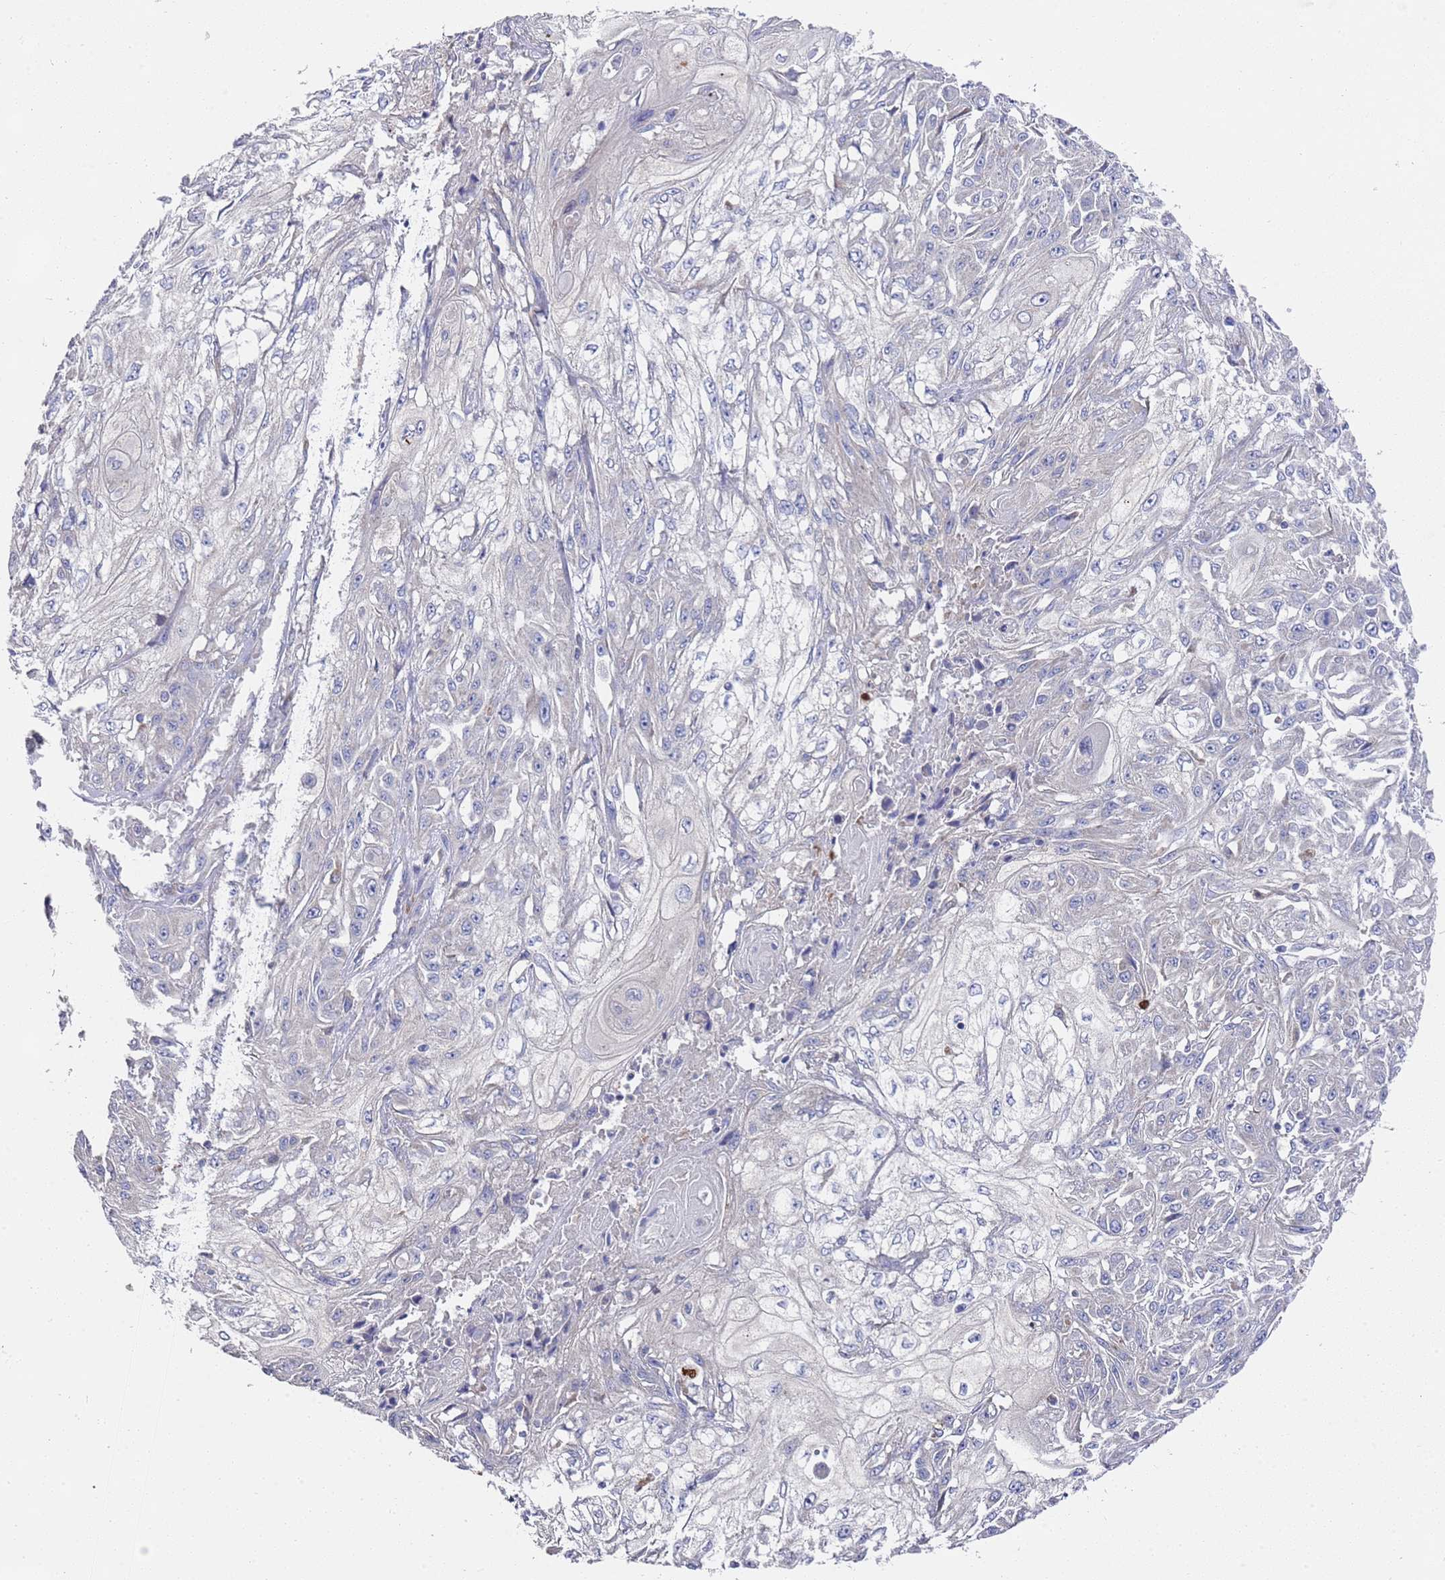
{"staining": {"intensity": "negative", "quantity": "none", "location": "none"}, "tissue": "skin cancer", "cell_type": "Tumor cells", "image_type": "cancer", "snomed": [{"axis": "morphology", "description": "Squamous cell carcinoma, NOS"}, {"axis": "morphology", "description": "Squamous cell carcinoma, metastatic, NOS"}, {"axis": "topography", "description": "Skin"}, {"axis": "topography", "description": "Lymph node"}], "caption": "The micrograph exhibits no staining of tumor cells in skin cancer (metastatic squamous cell carcinoma).", "gene": "NPEPPS", "patient": {"sex": "male", "age": 75}}